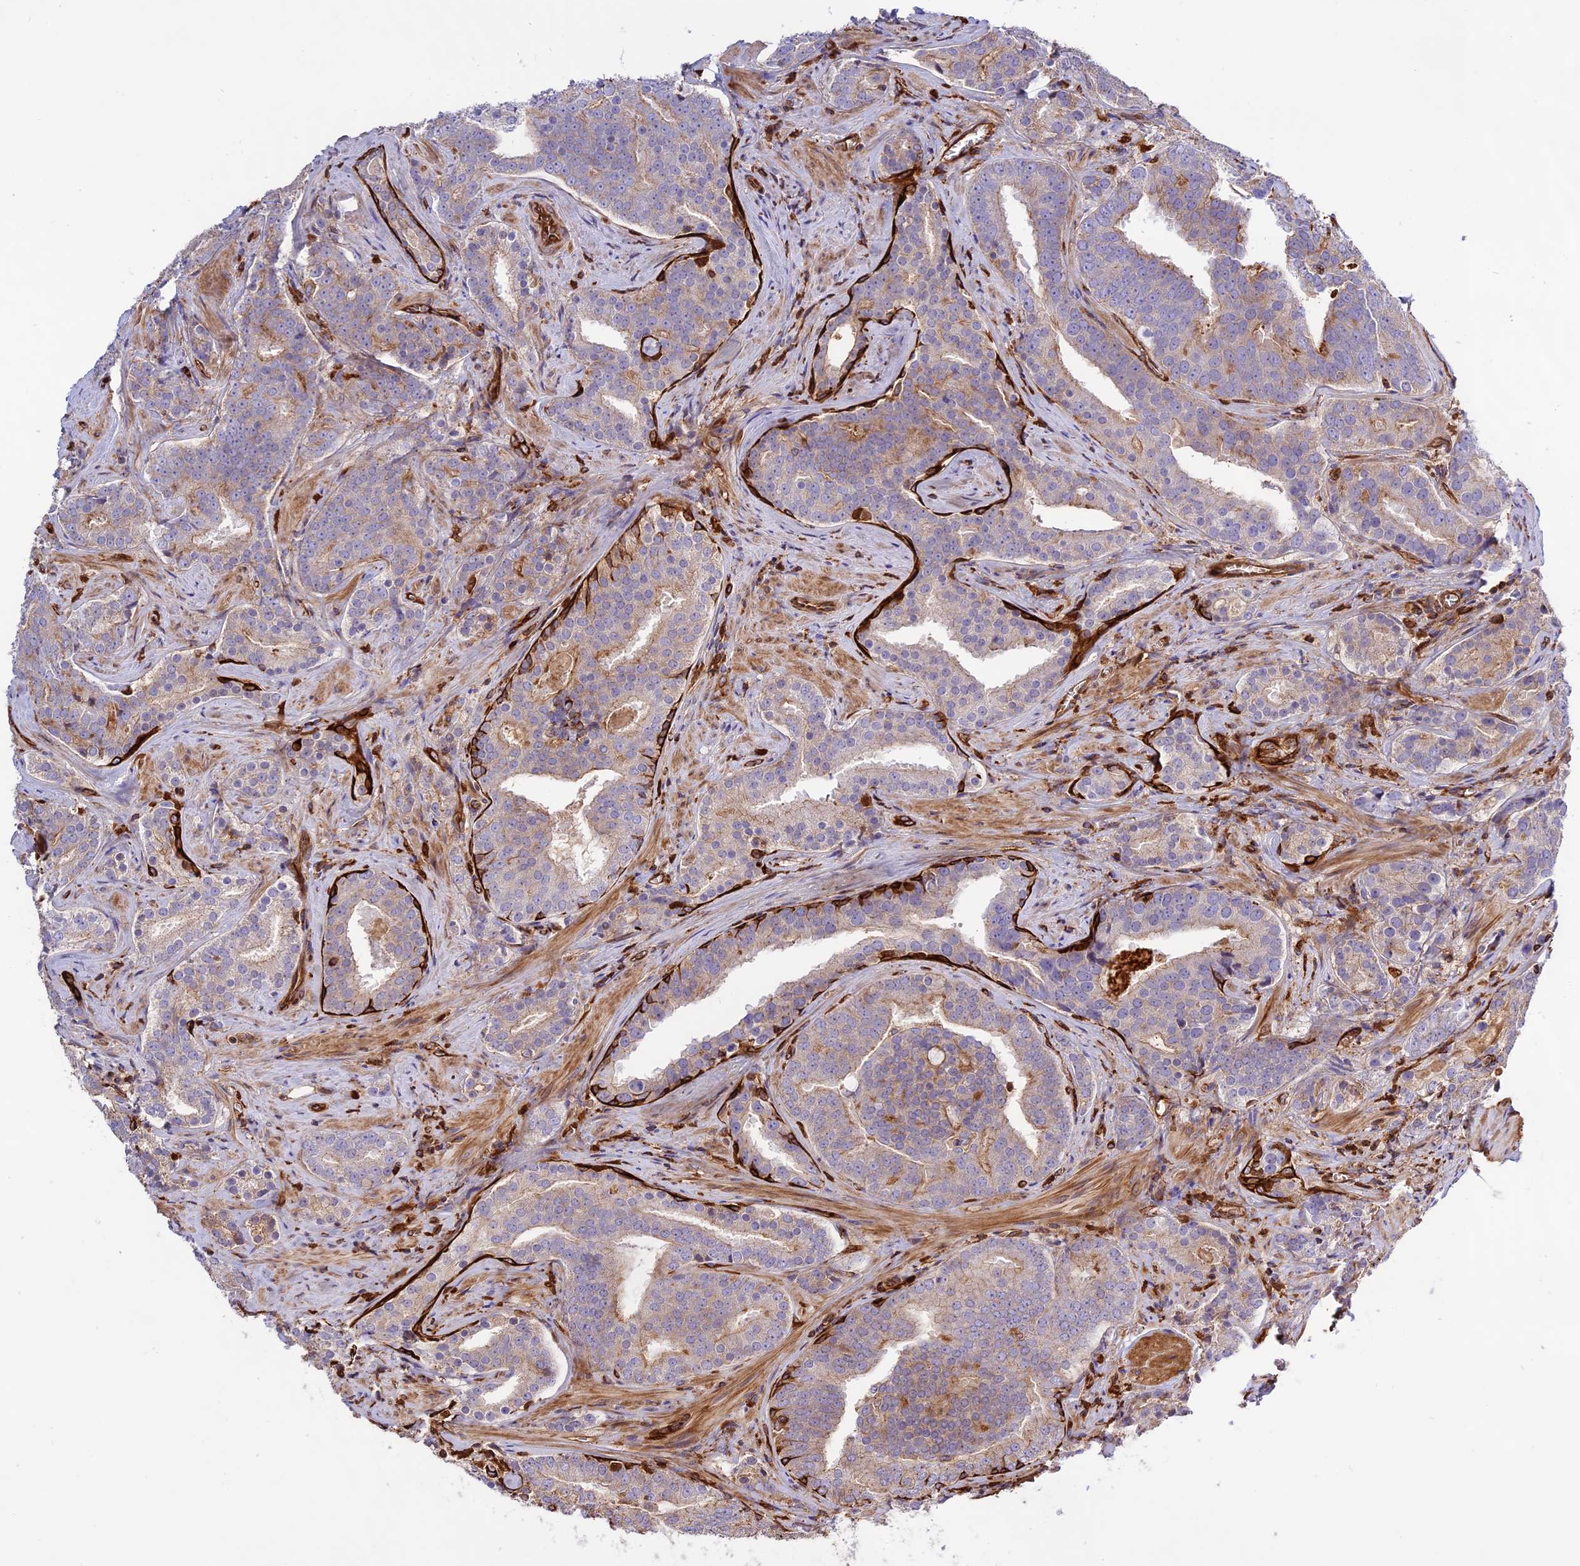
{"staining": {"intensity": "weak", "quantity": "25%-75%", "location": "cytoplasmic/membranous"}, "tissue": "prostate cancer", "cell_type": "Tumor cells", "image_type": "cancer", "snomed": [{"axis": "morphology", "description": "Adenocarcinoma, High grade"}, {"axis": "topography", "description": "Prostate"}], "caption": "Prostate cancer was stained to show a protein in brown. There is low levels of weak cytoplasmic/membranous staining in approximately 25%-75% of tumor cells. The staining is performed using DAB (3,3'-diaminobenzidine) brown chromogen to label protein expression. The nuclei are counter-stained blue using hematoxylin.", "gene": "CD99L2", "patient": {"sex": "male", "age": 55}}